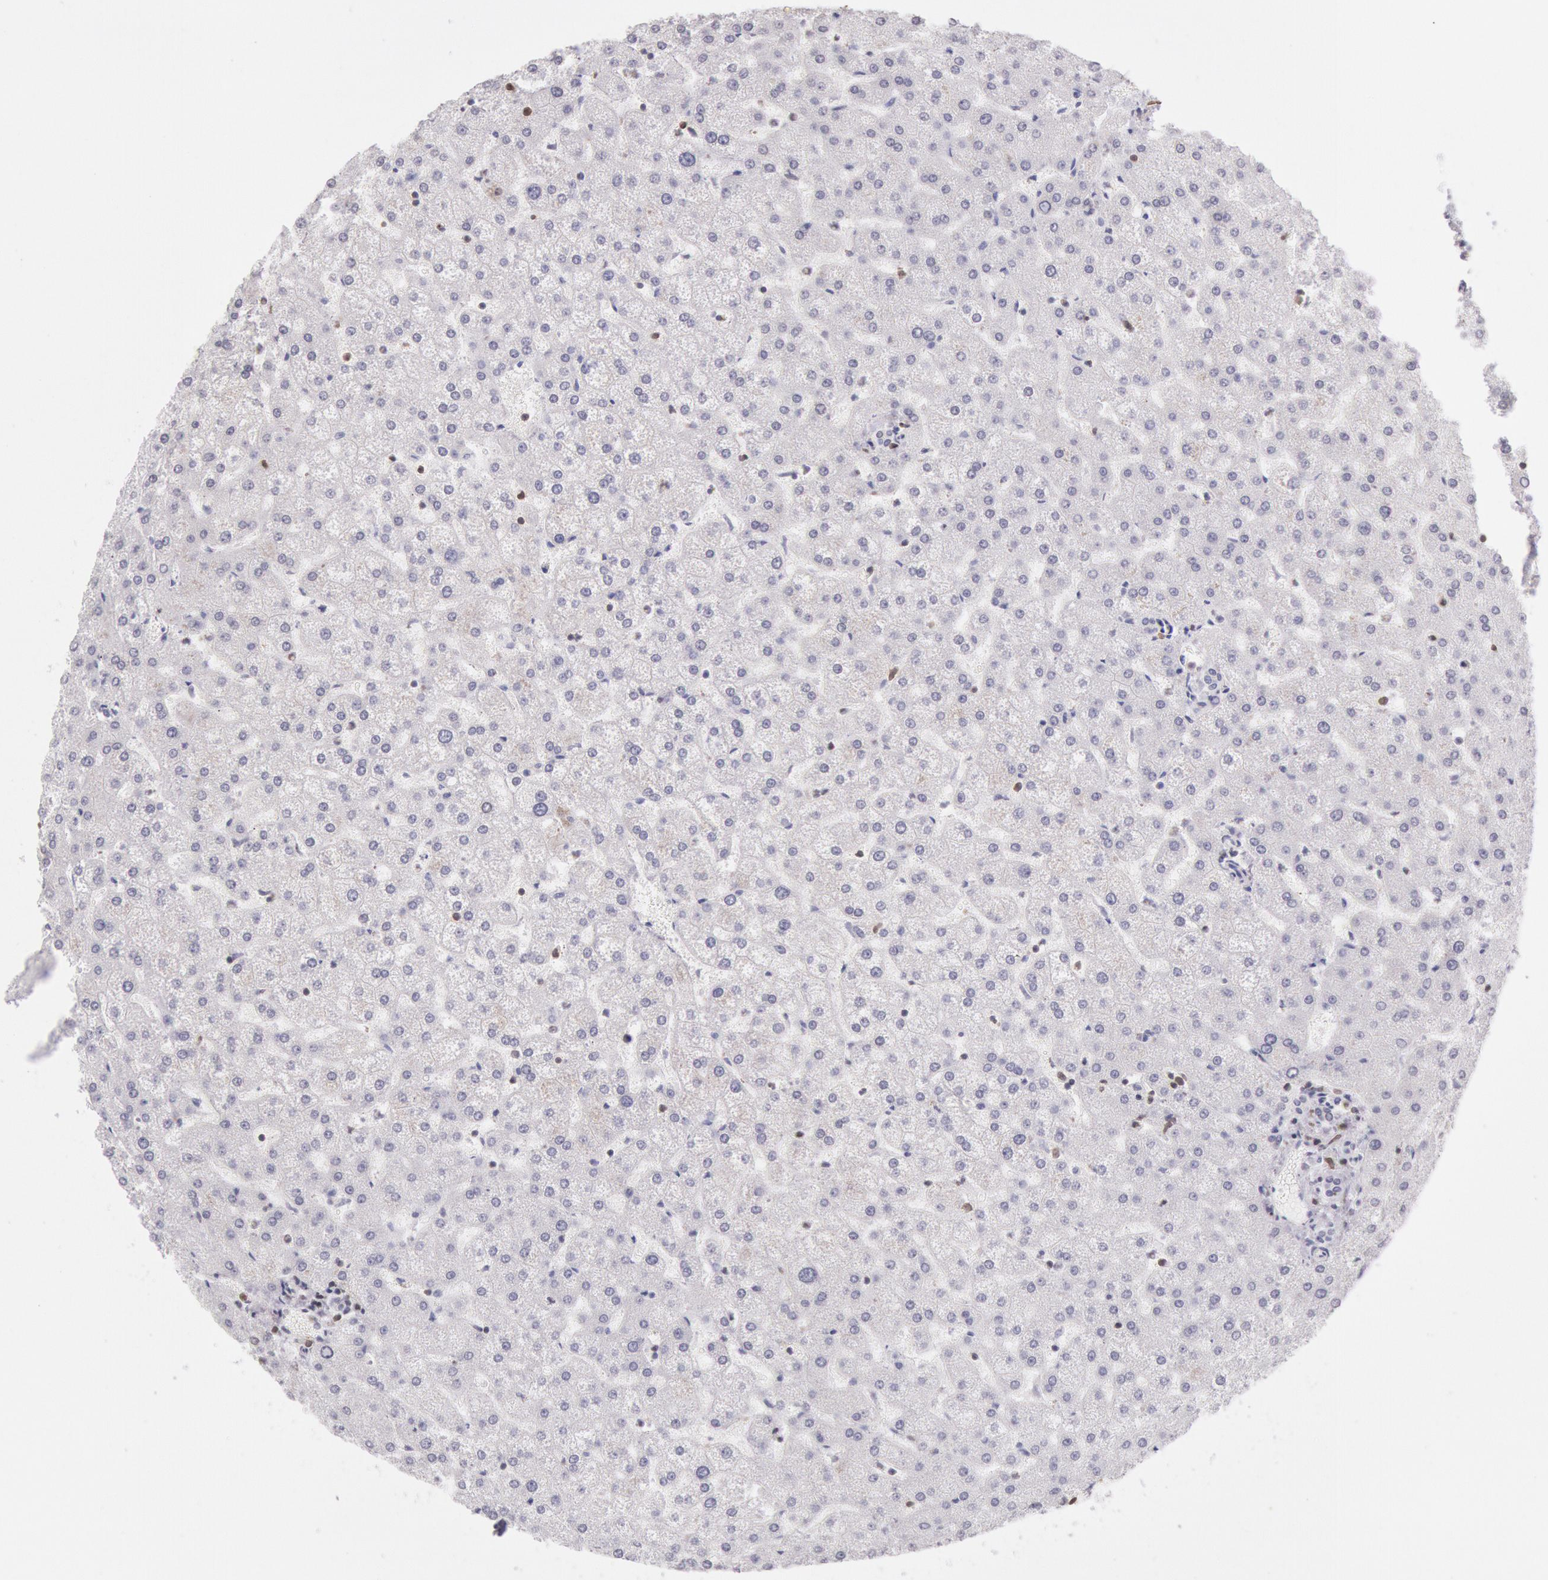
{"staining": {"intensity": "negative", "quantity": "none", "location": "none"}, "tissue": "liver", "cell_type": "Cholangiocytes", "image_type": "normal", "snomed": [{"axis": "morphology", "description": "Normal tissue, NOS"}, {"axis": "topography", "description": "Liver"}], "caption": "This is an immunohistochemistry histopathology image of unremarkable human liver. There is no expression in cholangiocytes.", "gene": "HIF1A", "patient": {"sex": "female", "age": 32}}